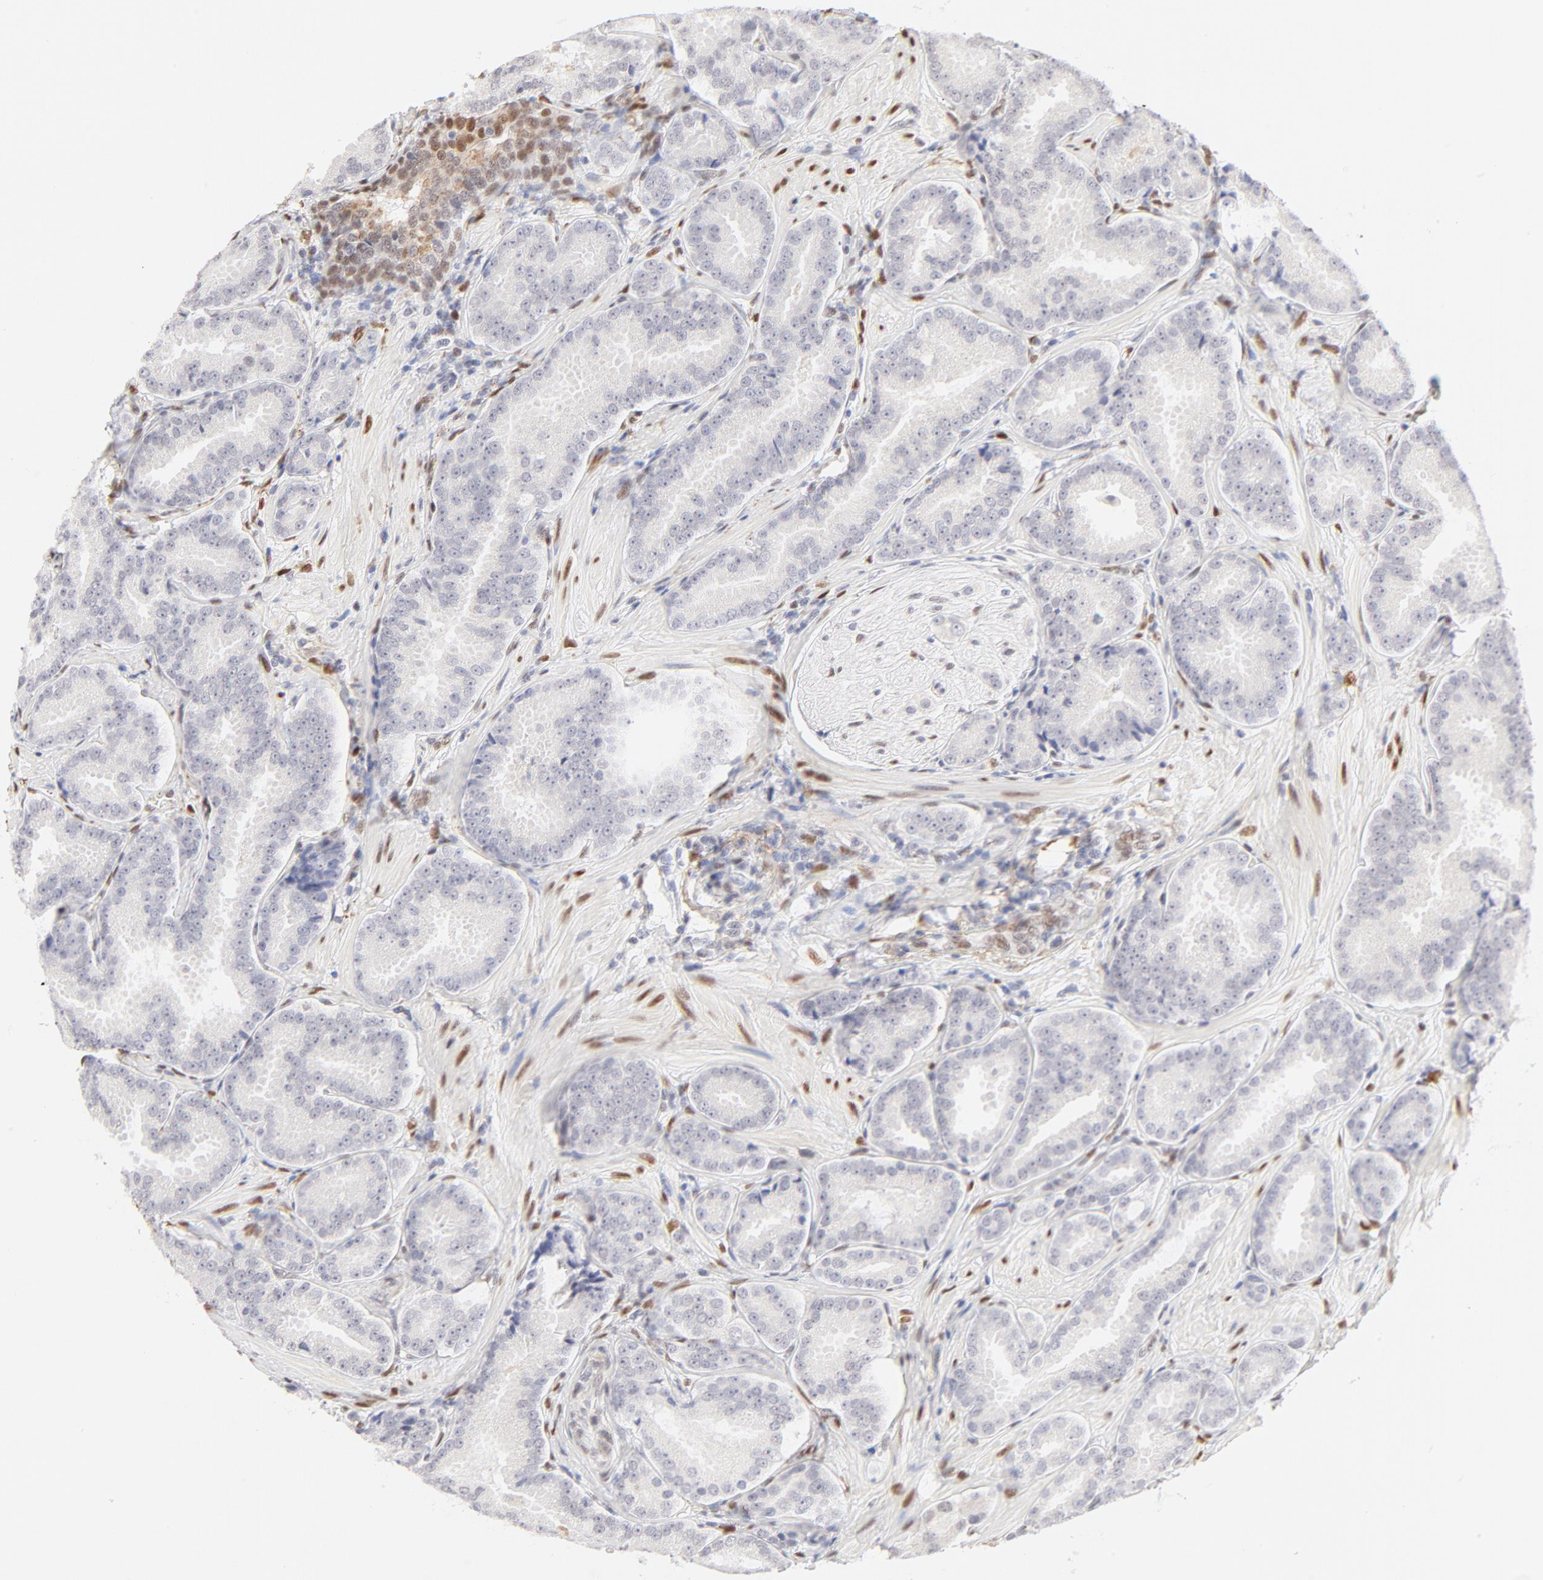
{"staining": {"intensity": "negative", "quantity": "none", "location": "none"}, "tissue": "prostate cancer", "cell_type": "Tumor cells", "image_type": "cancer", "snomed": [{"axis": "morphology", "description": "Adenocarcinoma, Low grade"}, {"axis": "topography", "description": "Prostate"}], "caption": "Human prostate adenocarcinoma (low-grade) stained for a protein using IHC demonstrates no expression in tumor cells.", "gene": "PBX1", "patient": {"sex": "male", "age": 59}}